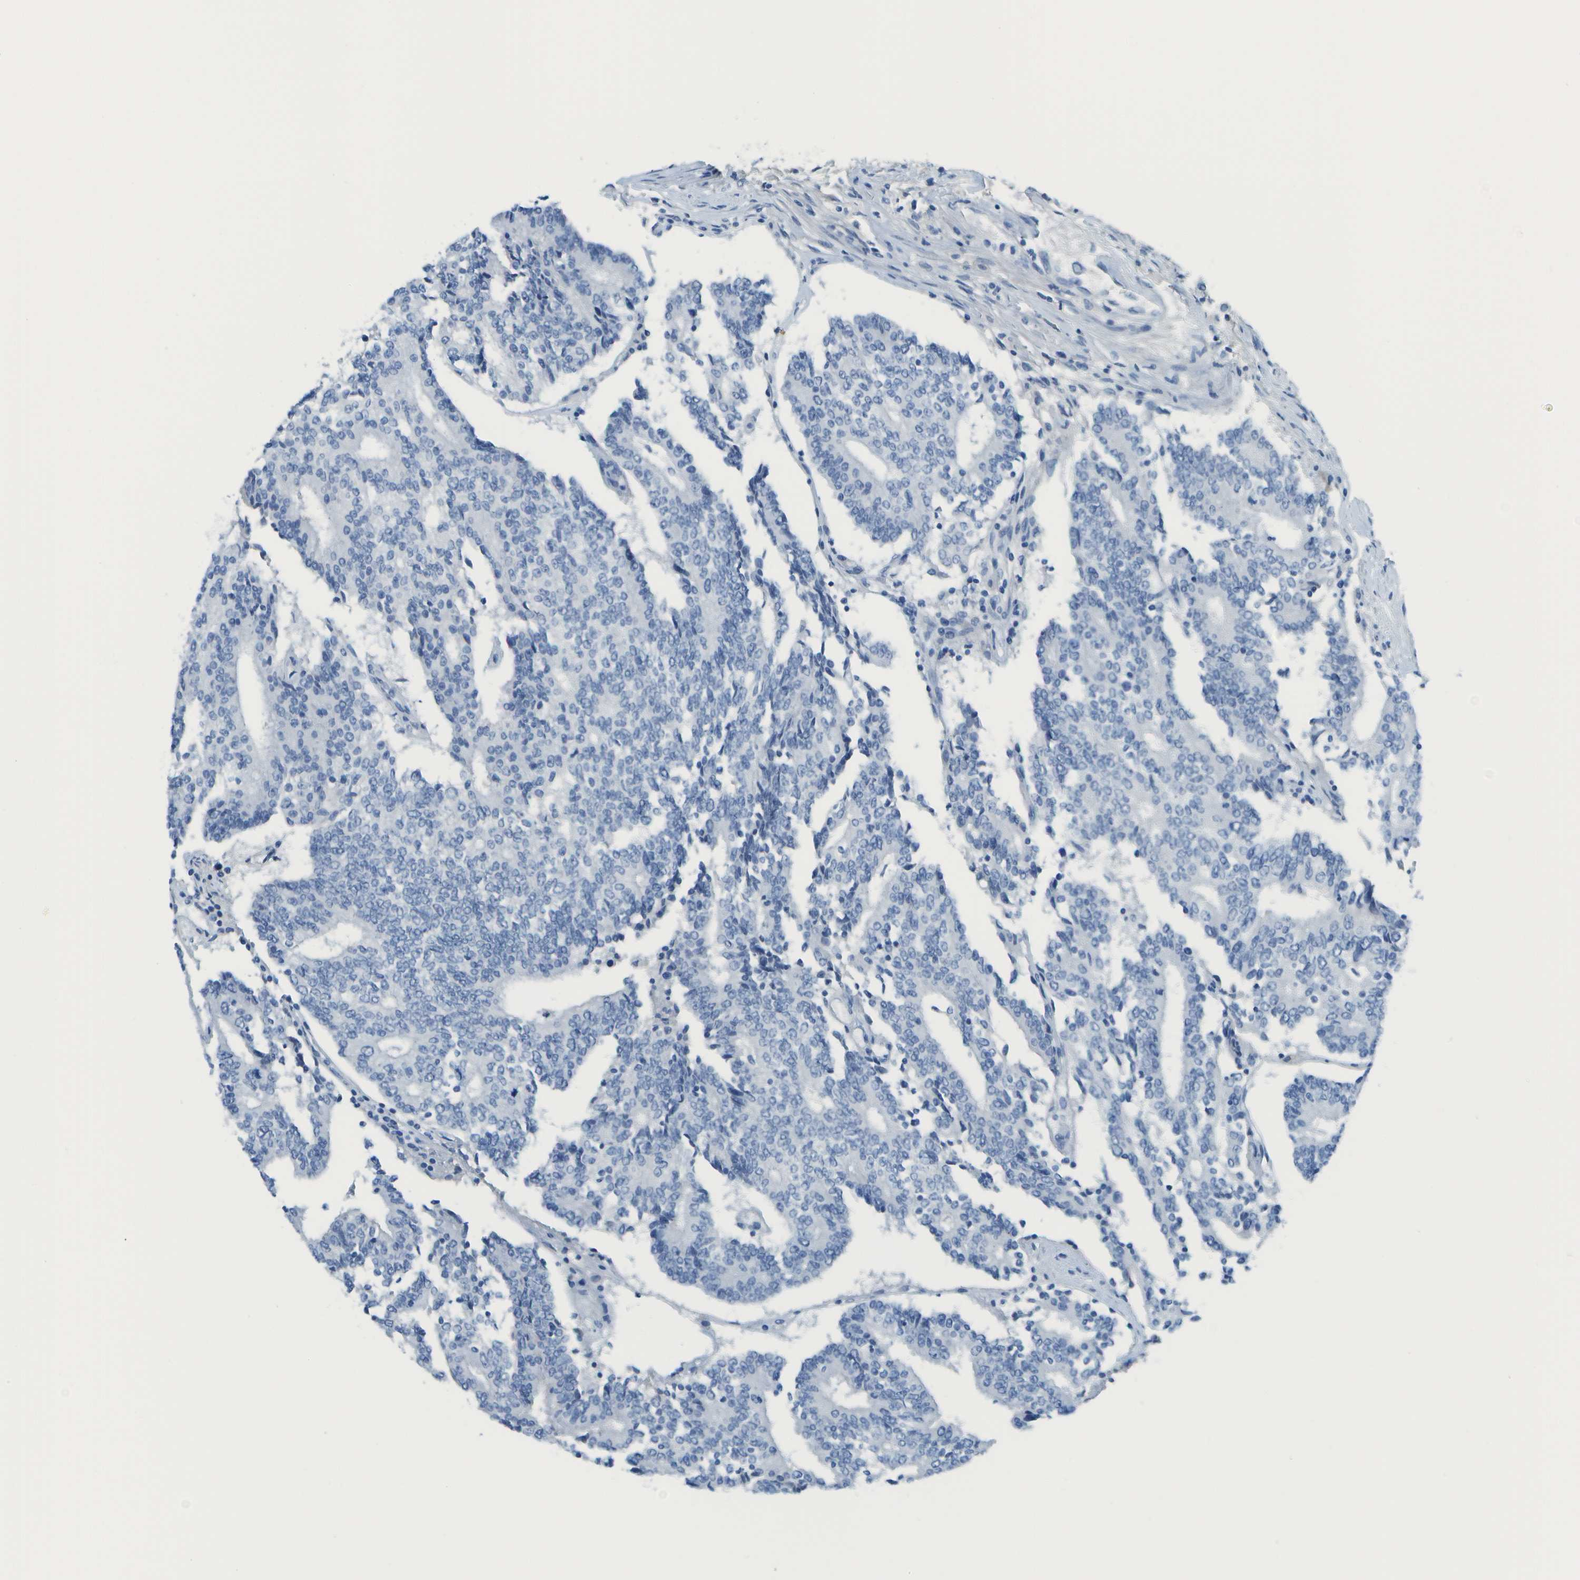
{"staining": {"intensity": "negative", "quantity": "none", "location": "none"}, "tissue": "prostate cancer", "cell_type": "Tumor cells", "image_type": "cancer", "snomed": [{"axis": "morphology", "description": "Normal tissue, NOS"}, {"axis": "morphology", "description": "Adenocarcinoma, High grade"}, {"axis": "topography", "description": "Prostate"}, {"axis": "topography", "description": "Seminal veicle"}], "caption": "Immunohistochemistry of human prostate cancer (adenocarcinoma (high-grade)) shows no staining in tumor cells.", "gene": "C1S", "patient": {"sex": "male", "age": 55}}